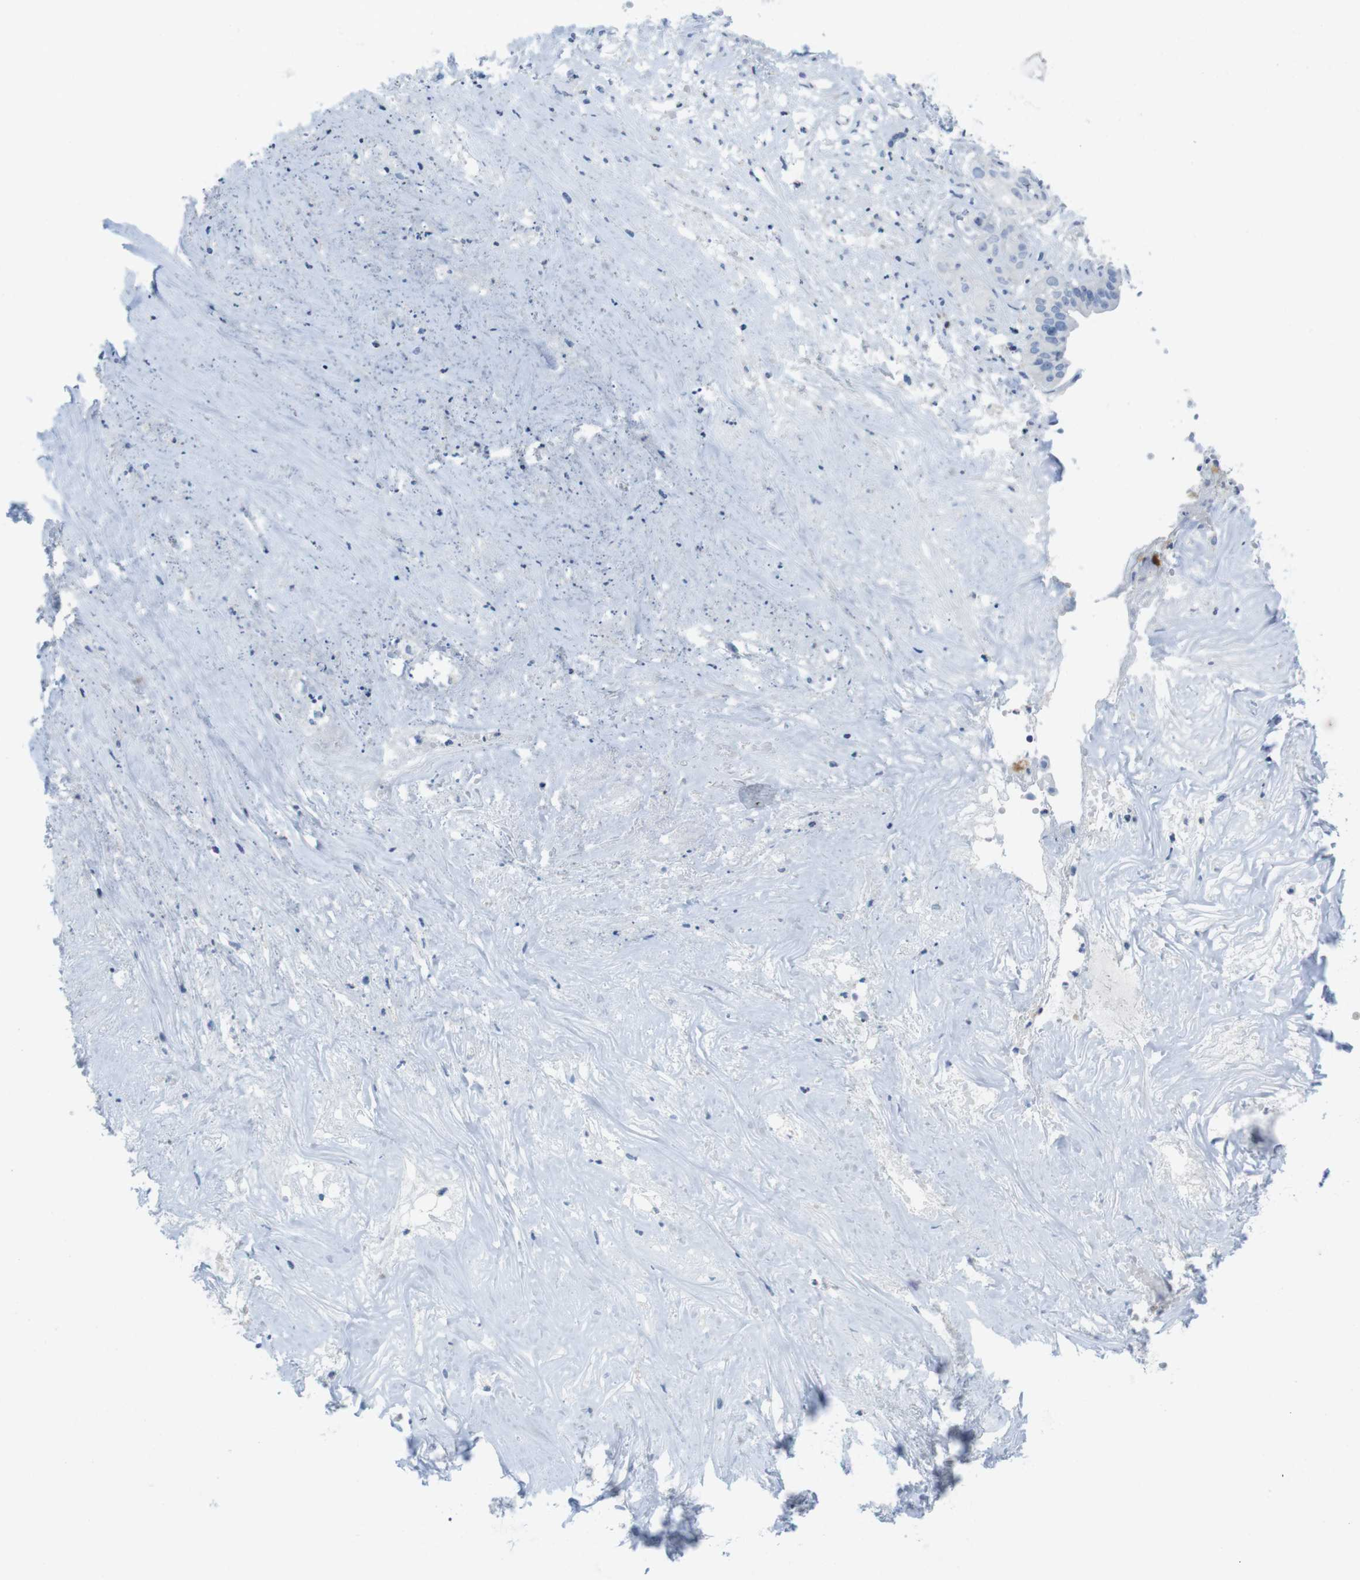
{"staining": {"intensity": "negative", "quantity": "none", "location": "none"}, "tissue": "liver cancer", "cell_type": "Tumor cells", "image_type": "cancer", "snomed": [{"axis": "morphology", "description": "Cholangiocarcinoma"}, {"axis": "topography", "description": "Liver"}], "caption": "DAB (3,3'-diaminobenzidine) immunohistochemical staining of human liver cholangiocarcinoma exhibits no significant staining in tumor cells. Brightfield microscopy of immunohistochemistry stained with DAB (brown) and hematoxylin (blue), captured at high magnification.", "gene": "CD5", "patient": {"sex": "female", "age": 61}}